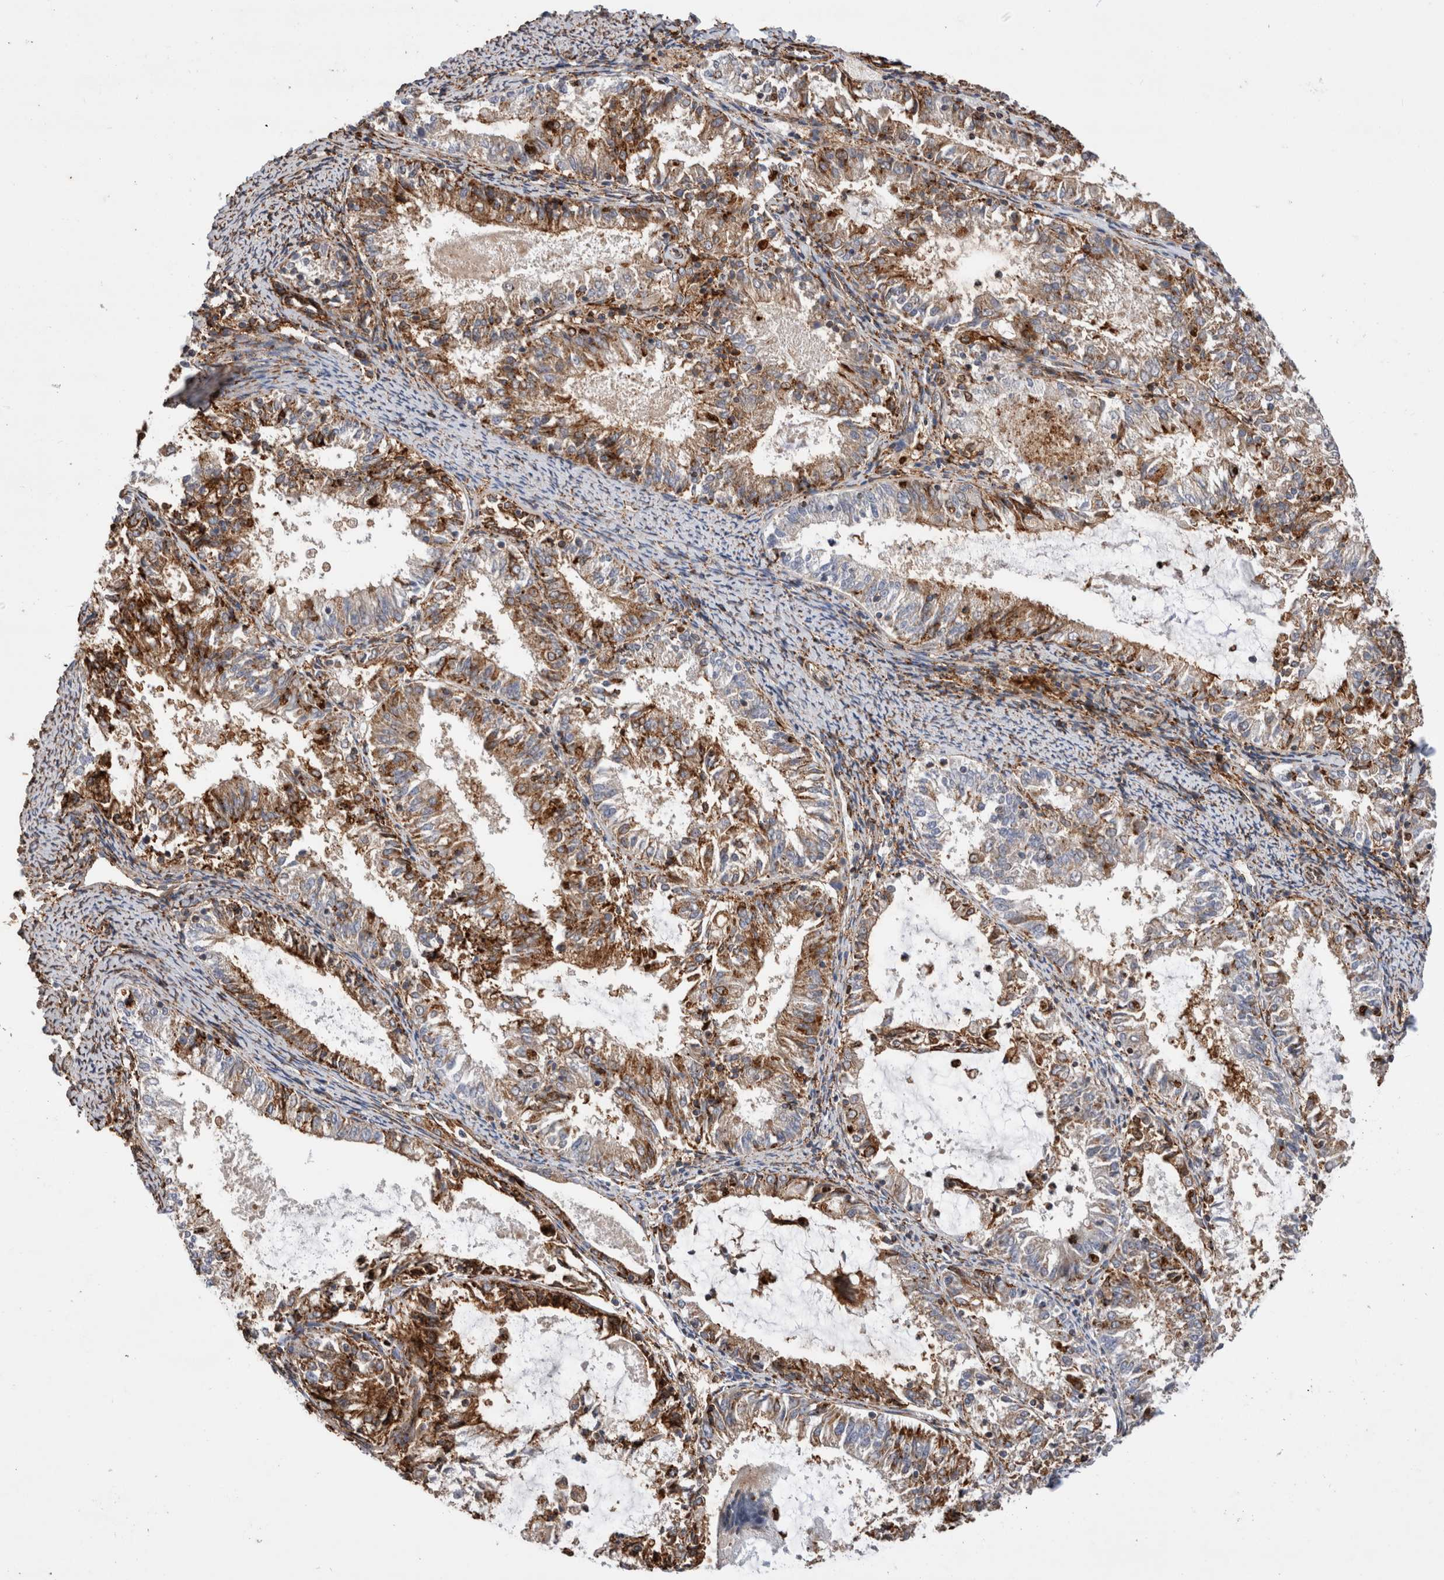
{"staining": {"intensity": "moderate", "quantity": ">75%", "location": "cytoplasmic/membranous"}, "tissue": "endometrial cancer", "cell_type": "Tumor cells", "image_type": "cancer", "snomed": [{"axis": "morphology", "description": "Adenocarcinoma, NOS"}, {"axis": "topography", "description": "Endometrium"}], "caption": "Endometrial cancer stained with a protein marker reveals moderate staining in tumor cells.", "gene": "CCDC88B", "patient": {"sex": "female", "age": 57}}